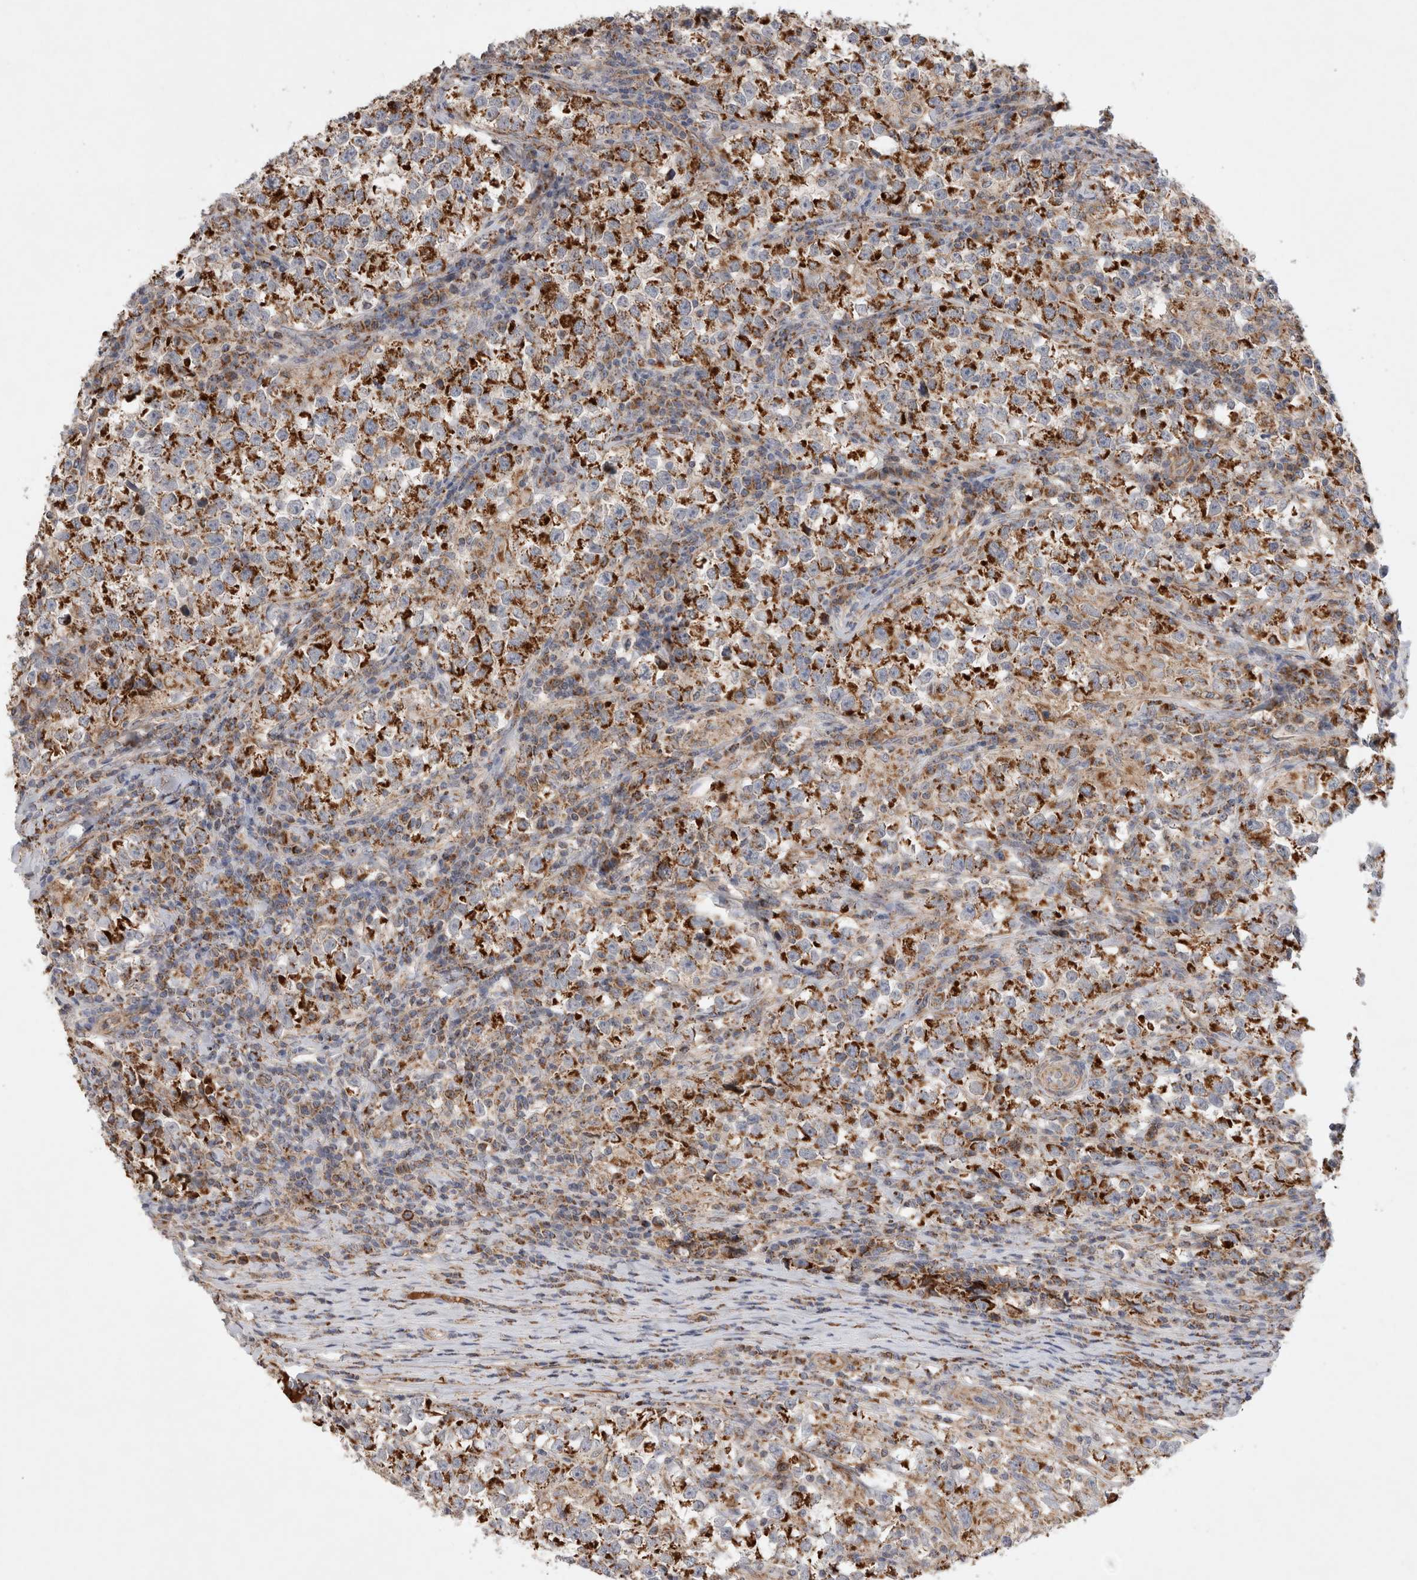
{"staining": {"intensity": "strong", "quantity": ">75%", "location": "cytoplasmic/membranous"}, "tissue": "testis cancer", "cell_type": "Tumor cells", "image_type": "cancer", "snomed": [{"axis": "morphology", "description": "Normal tissue, NOS"}, {"axis": "morphology", "description": "Seminoma, NOS"}, {"axis": "topography", "description": "Testis"}], "caption": "Strong cytoplasmic/membranous positivity for a protein is seen in approximately >75% of tumor cells of seminoma (testis) using IHC.", "gene": "MRPS28", "patient": {"sex": "male", "age": 43}}